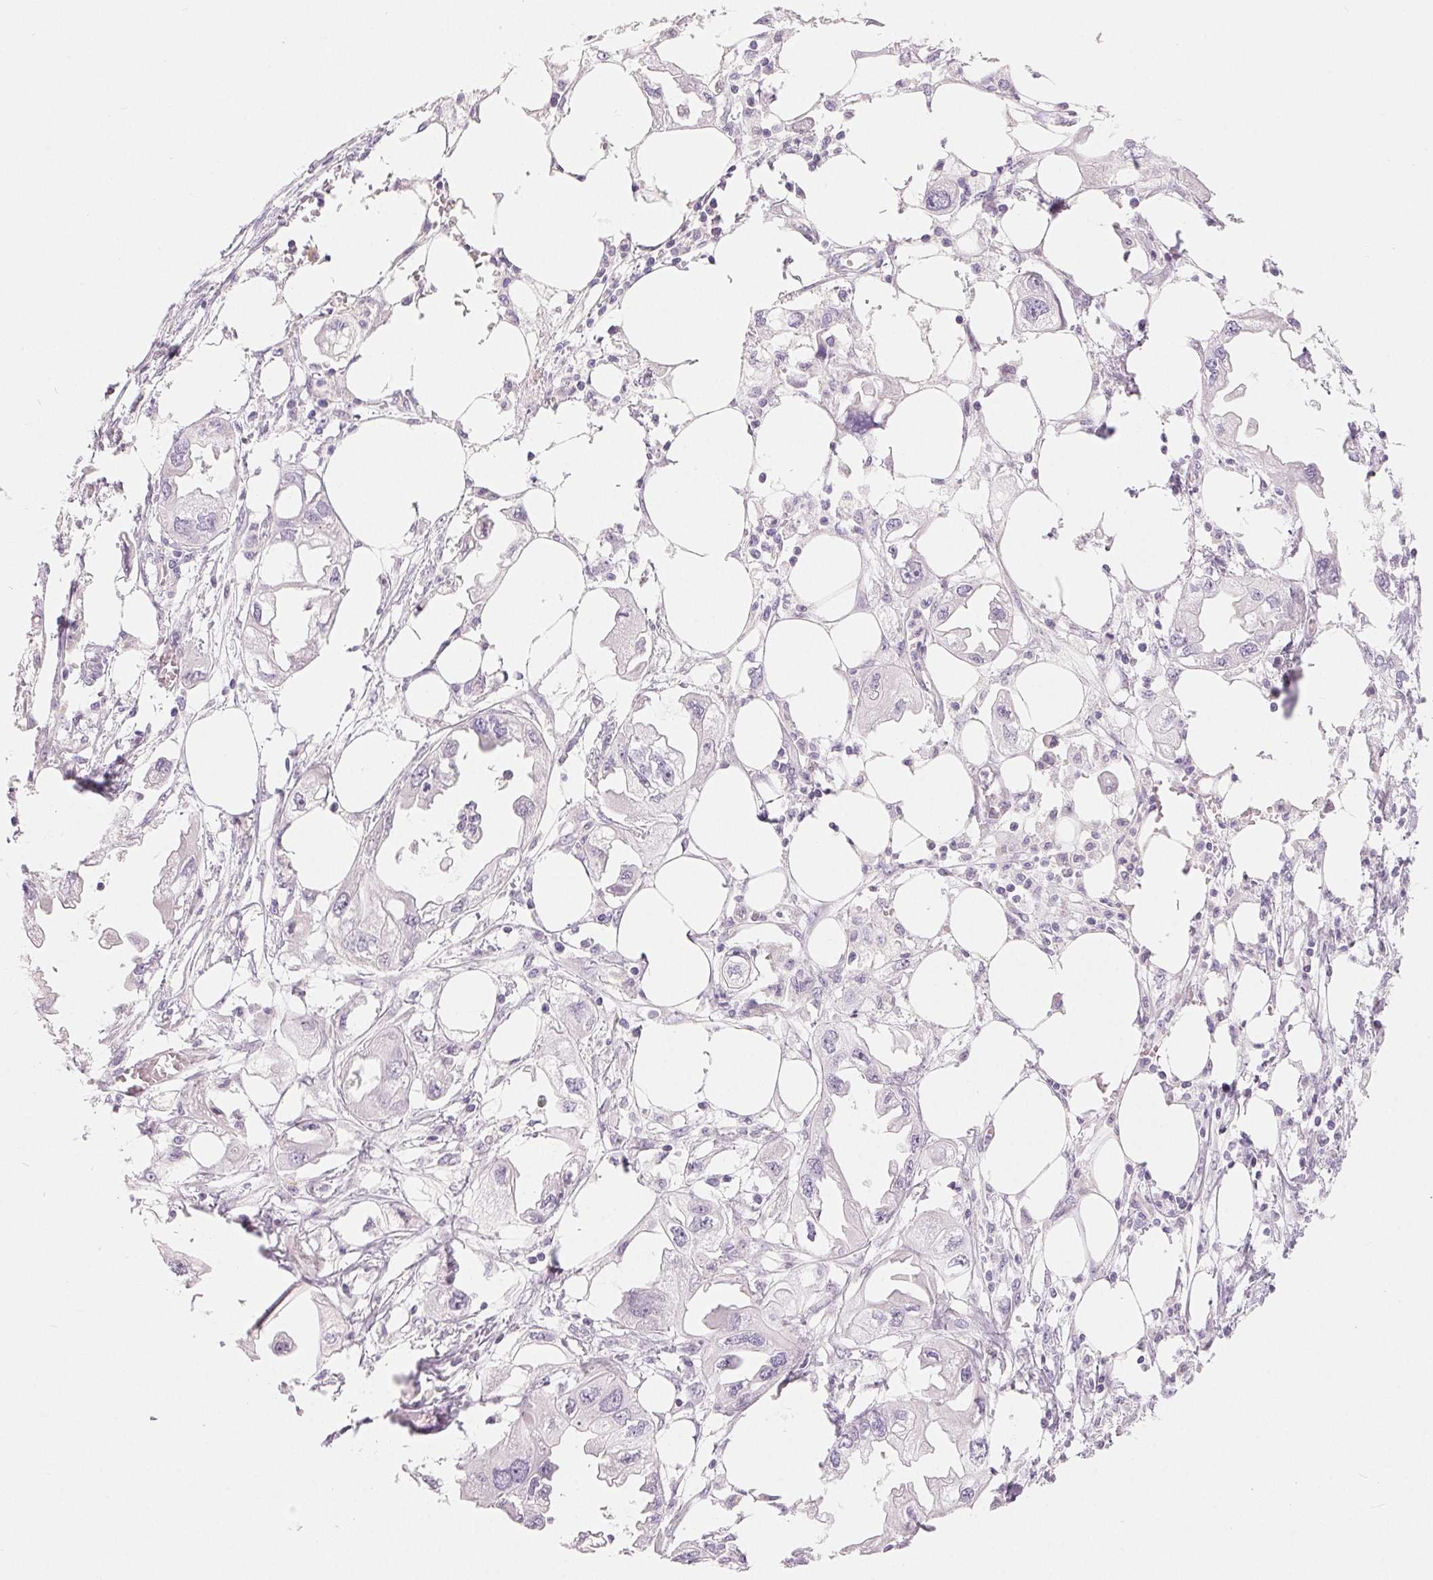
{"staining": {"intensity": "negative", "quantity": "none", "location": "none"}, "tissue": "endometrial cancer", "cell_type": "Tumor cells", "image_type": "cancer", "snomed": [{"axis": "morphology", "description": "Adenocarcinoma, NOS"}, {"axis": "morphology", "description": "Adenocarcinoma, metastatic, NOS"}, {"axis": "topography", "description": "Adipose tissue"}, {"axis": "topography", "description": "Endometrium"}], "caption": "Immunohistochemistry (IHC) histopathology image of human adenocarcinoma (endometrial) stained for a protein (brown), which exhibits no staining in tumor cells.", "gene": "SPACA5B", "patient": {"sex": "female", "age": 67}}